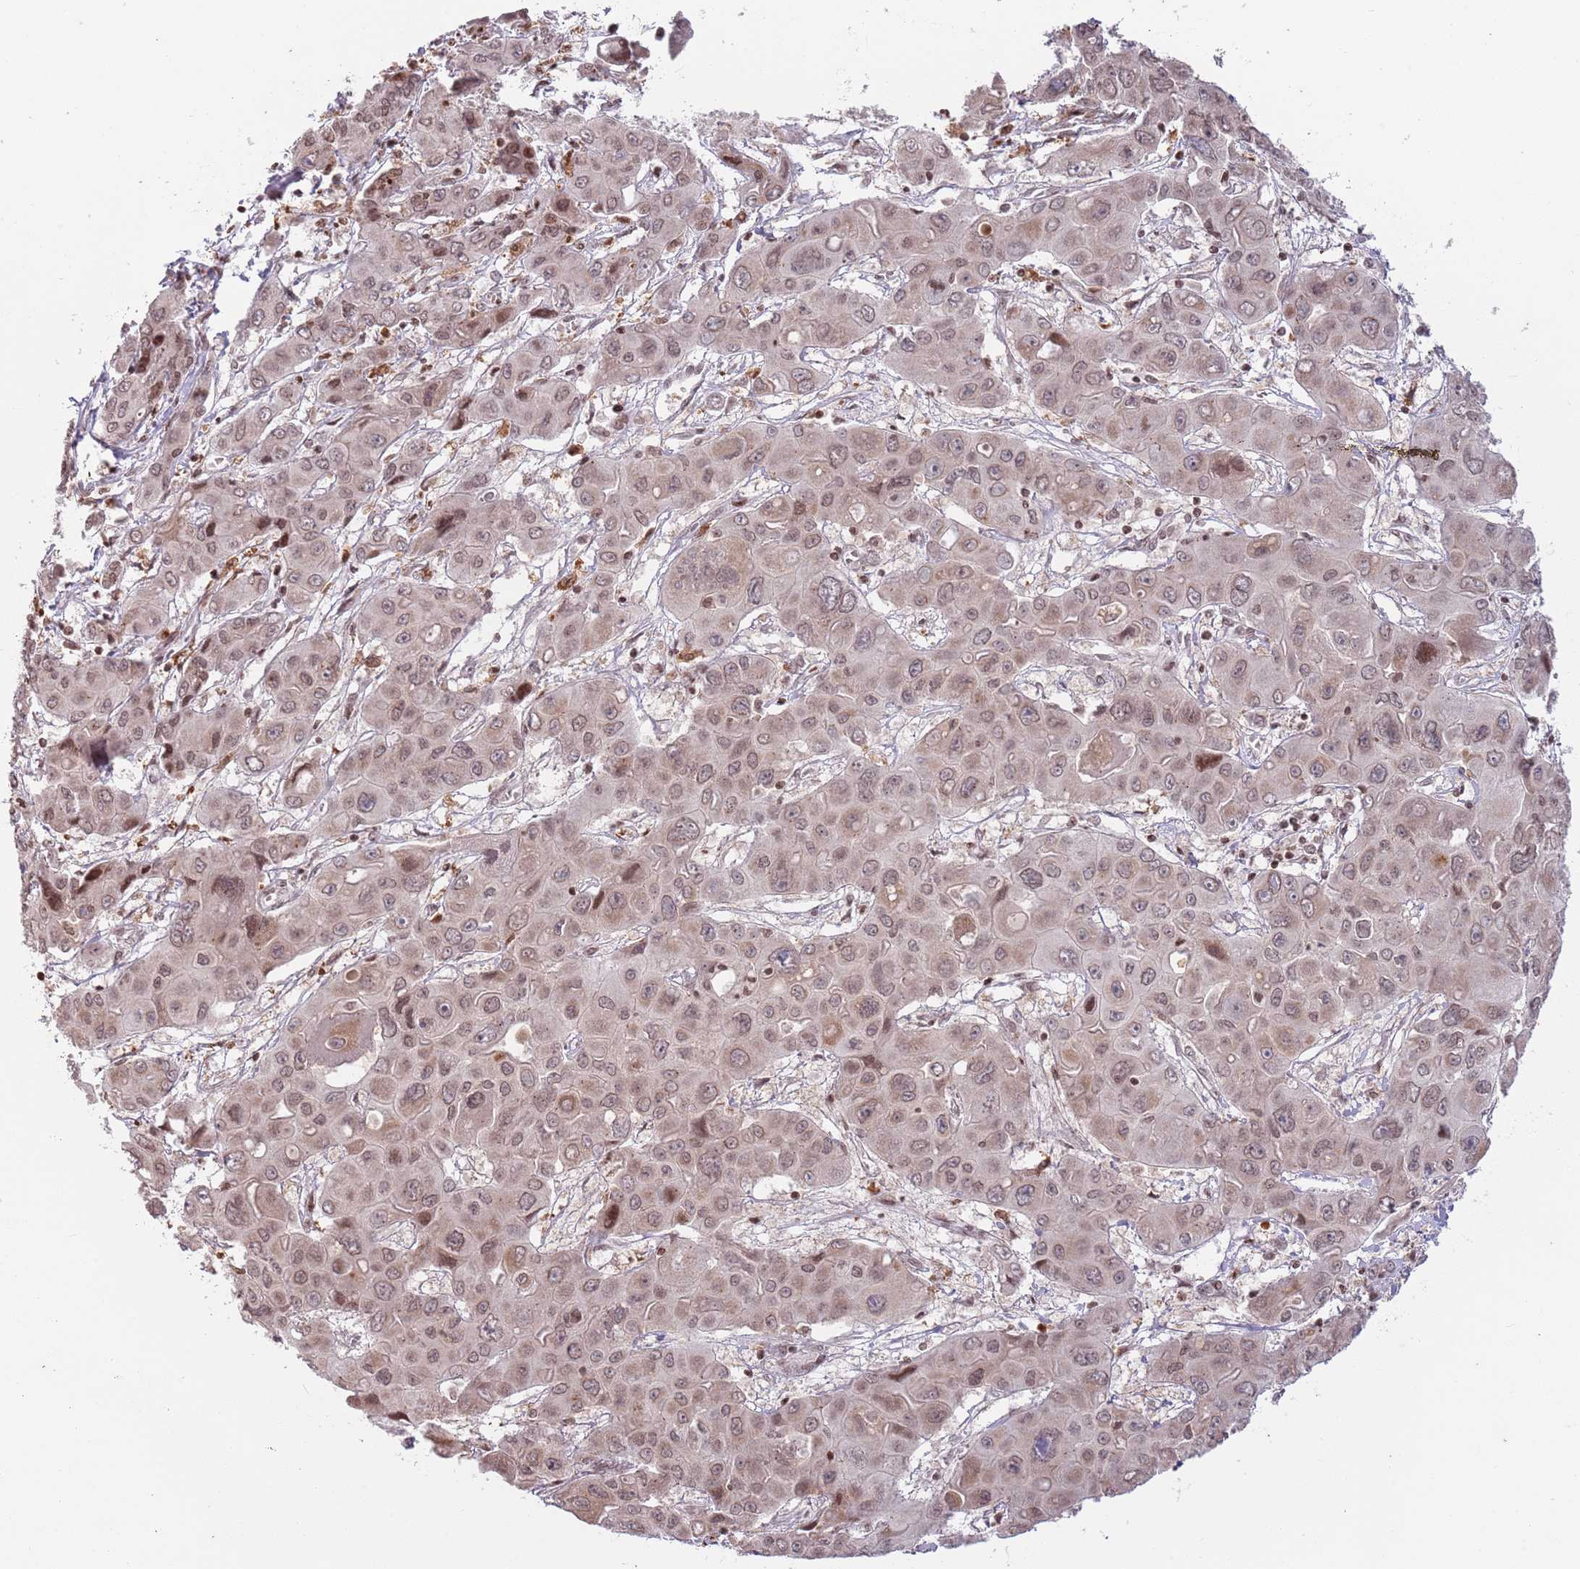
{"staining": {"intensity": "moderate", "quantity": ">75%", "location": "nuclear"}, "tissue": "liver cancer", "cell_type": "Tumor cells", "image_type": "cancer", "snomed": [{"axis": "morphology", "description": "Cholangiocarcinoma"}, {"axis": "topography", "description": "Liver"}], "caption": "Protein analysis of liver cancer (cholangiocarcinoma) tissue shows moderate nuclear expression in about >75% of tumor cells. The staining is performed using DAB (3,3'-diaminobenzidine) brown chromogen to label protein expression. The nuclei are counter-stained blue using hematoxylin.", "gene": "SH3RF3", "patient": {"sex": "male", "age": 67}}